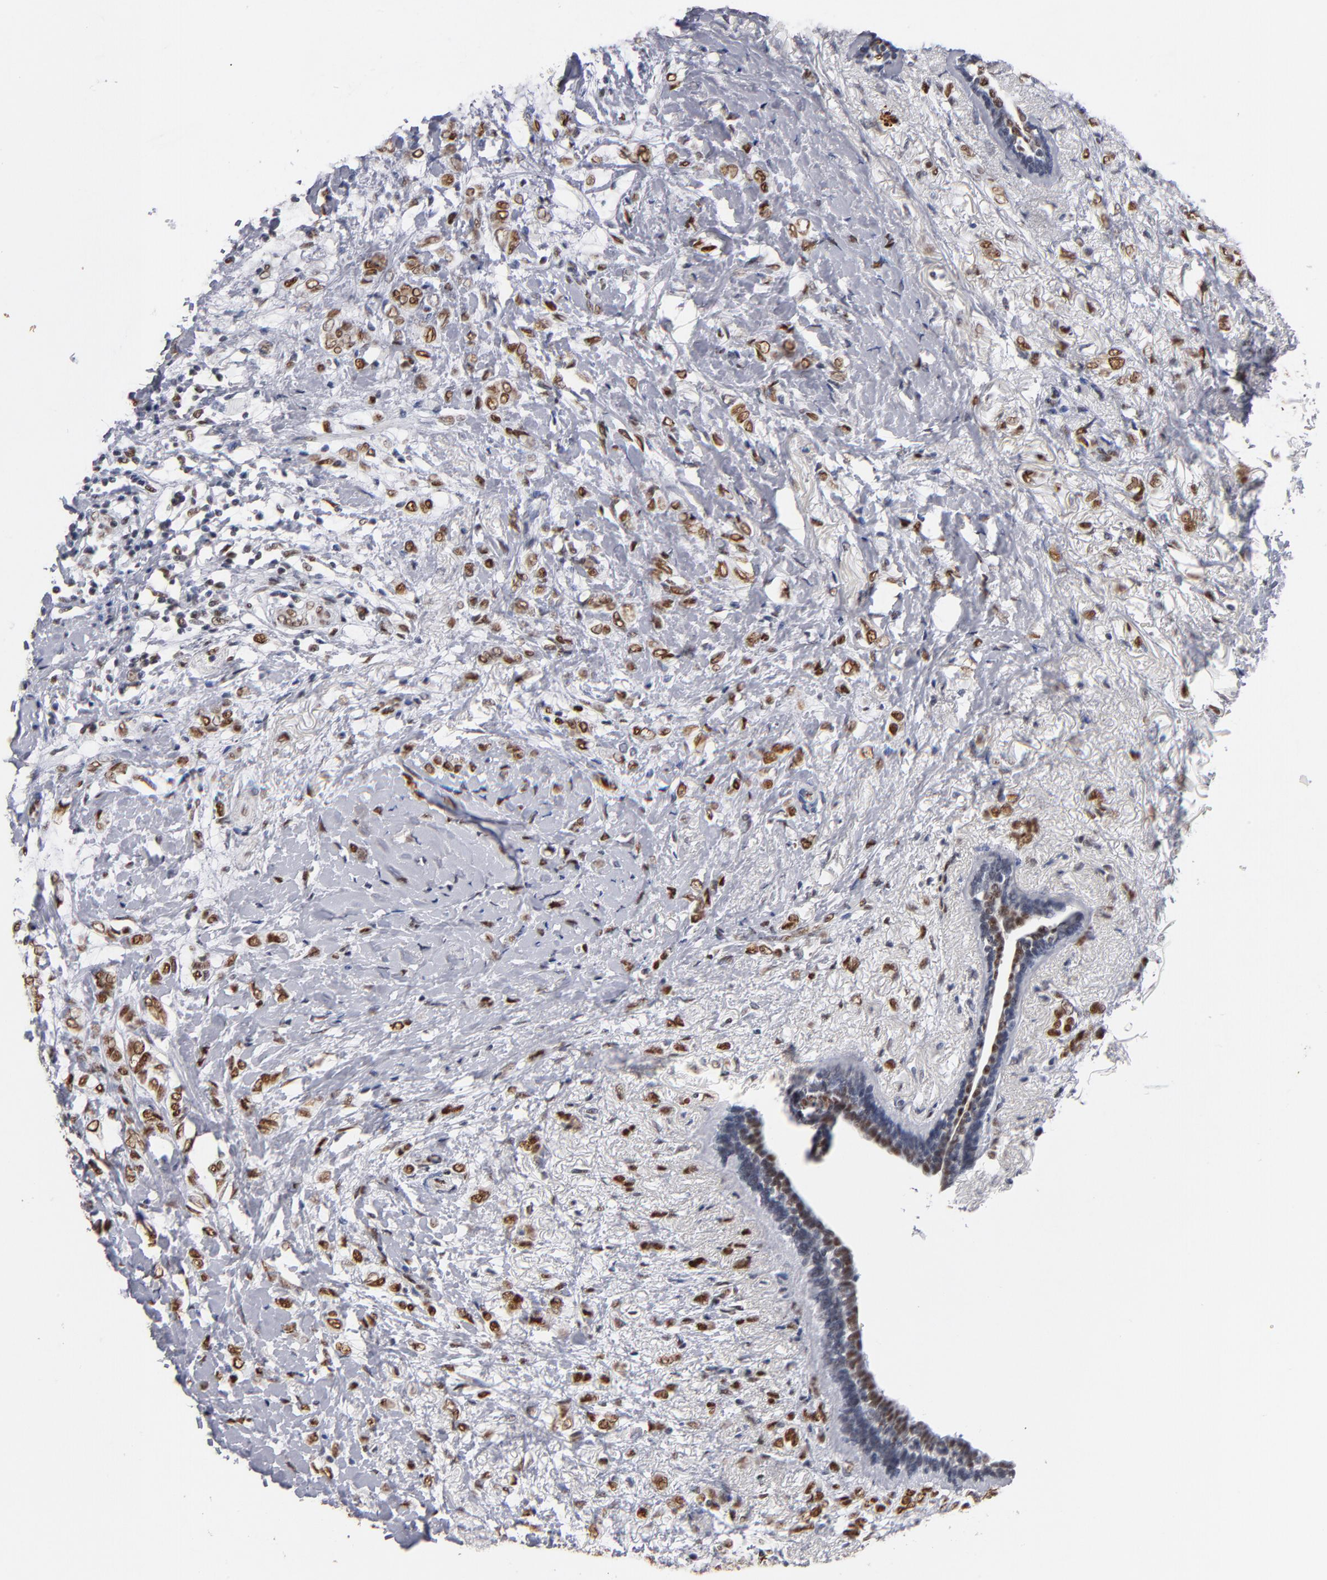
{"staining": {"intensity": "strong", "quantity": ">75%", "location": "nuclear"}, "tissue": "breast cancer", "cell_type": "Tumor cells", "image_type": "cancer", "snomed": [{"axis": "morphology", "description": "Normal tissue, NOS"}, {"axis": "morphology", "description": "Lobular carcinoma"}, {"axis": "topography", "description": "Breast"}], "caption": "Breast lobular carcinoma tissue displays strong nuclear positivity in about >75% of tumor cells (brown staining indicates protein expression, while blue staining denotes nuclei).", "gene": "MN1", "patient": {"sex": "female", "age": 47}}